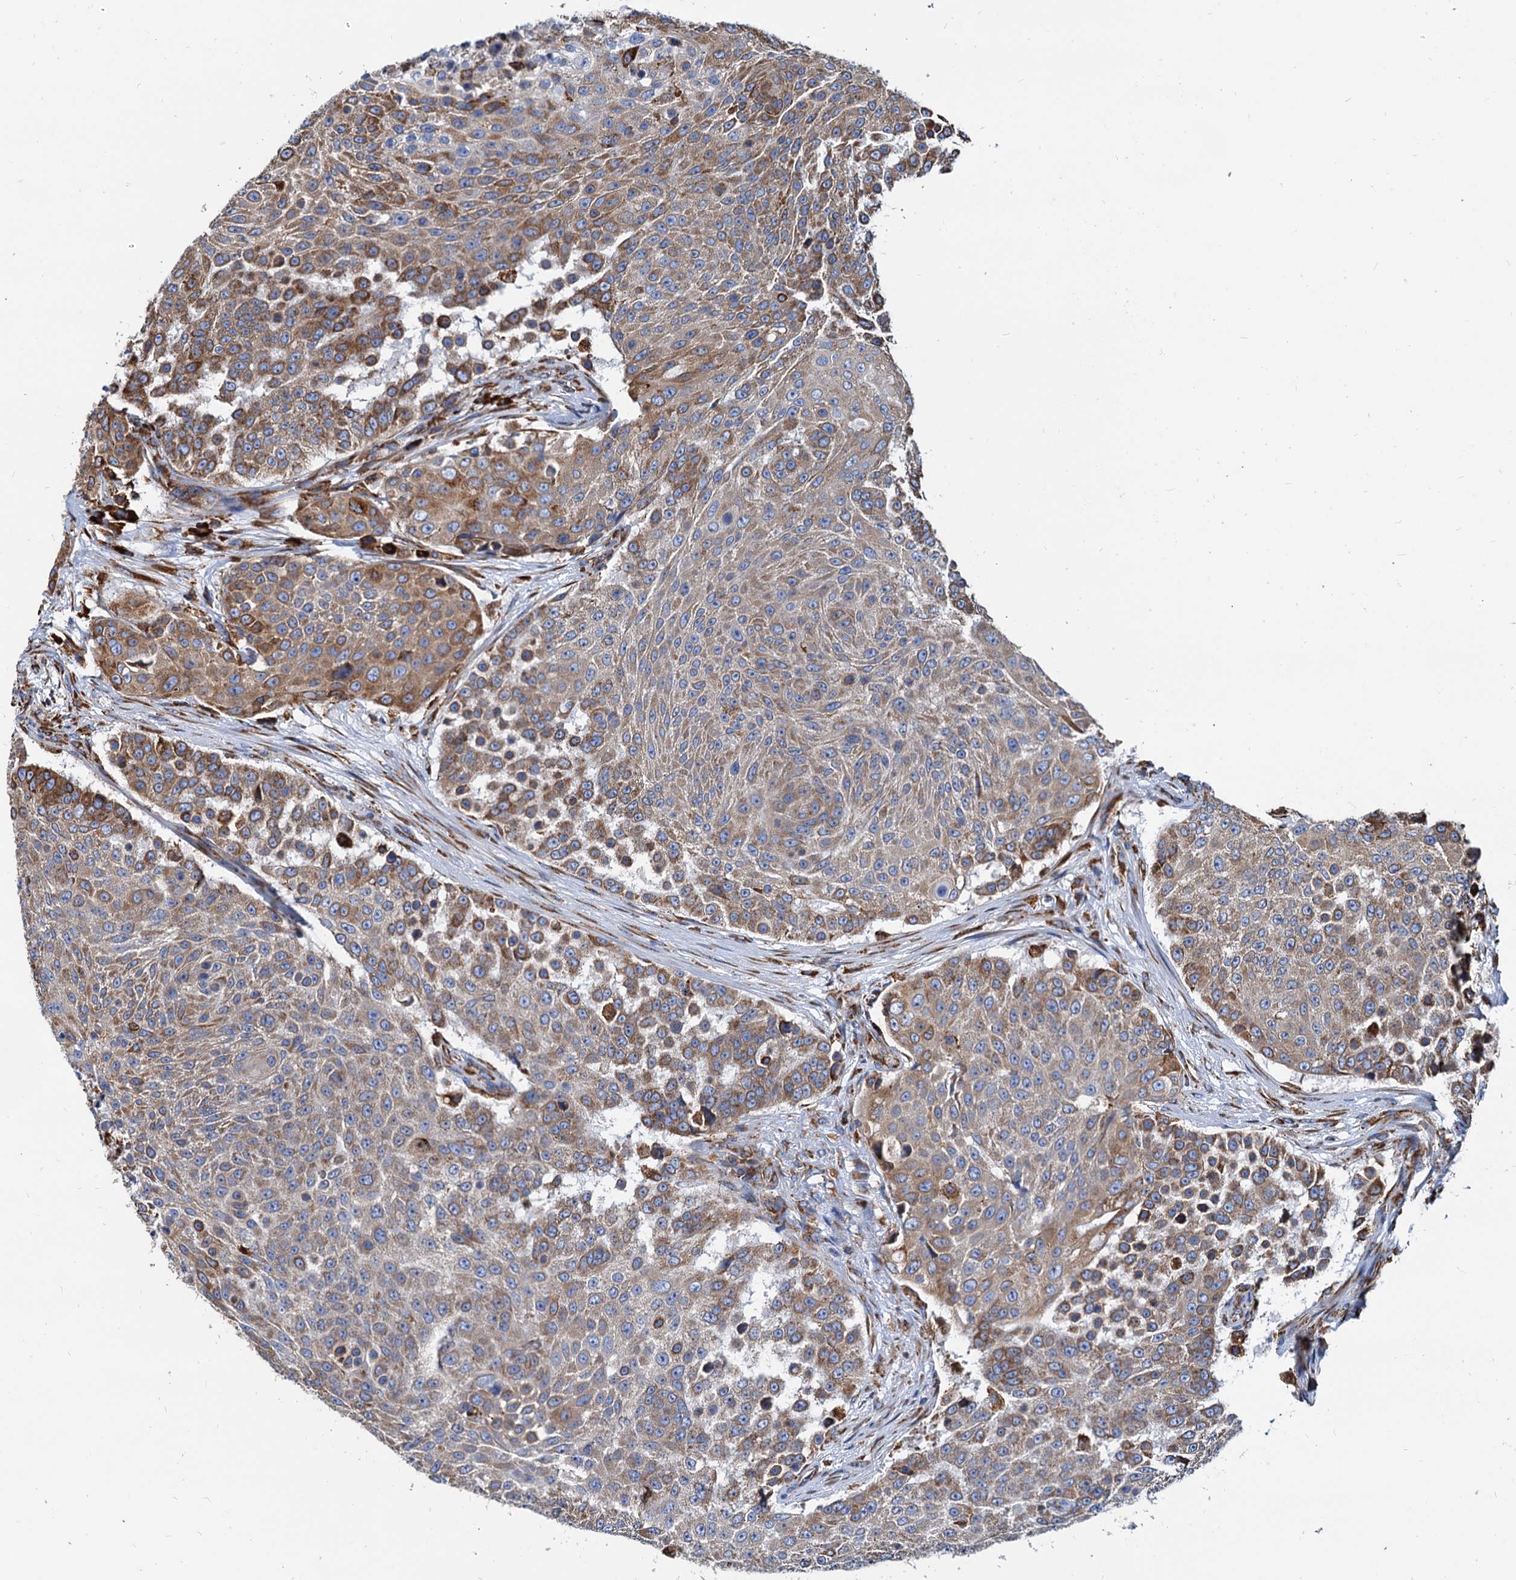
{"staining": {"intensity": "moderate", "quantity": ">75%", "location": "cytoplasmic/membranous"}, "tissue": "urothelial cancer", "cell_type": "Tumor cells", "image_type": "cancer", "snomed": [{"axis": "morphology", "description": "Urothelial carcinoma, High grade"}, {"axis": "topography", "description": "Urinary bladder"}], "caption": "Urothelial cancer tissue displays moderate cytoplasmic/membranous expression in about >75% of tumor cells", "gene": "HSPA5", "patient": {"sex": "female", "age": 63}}